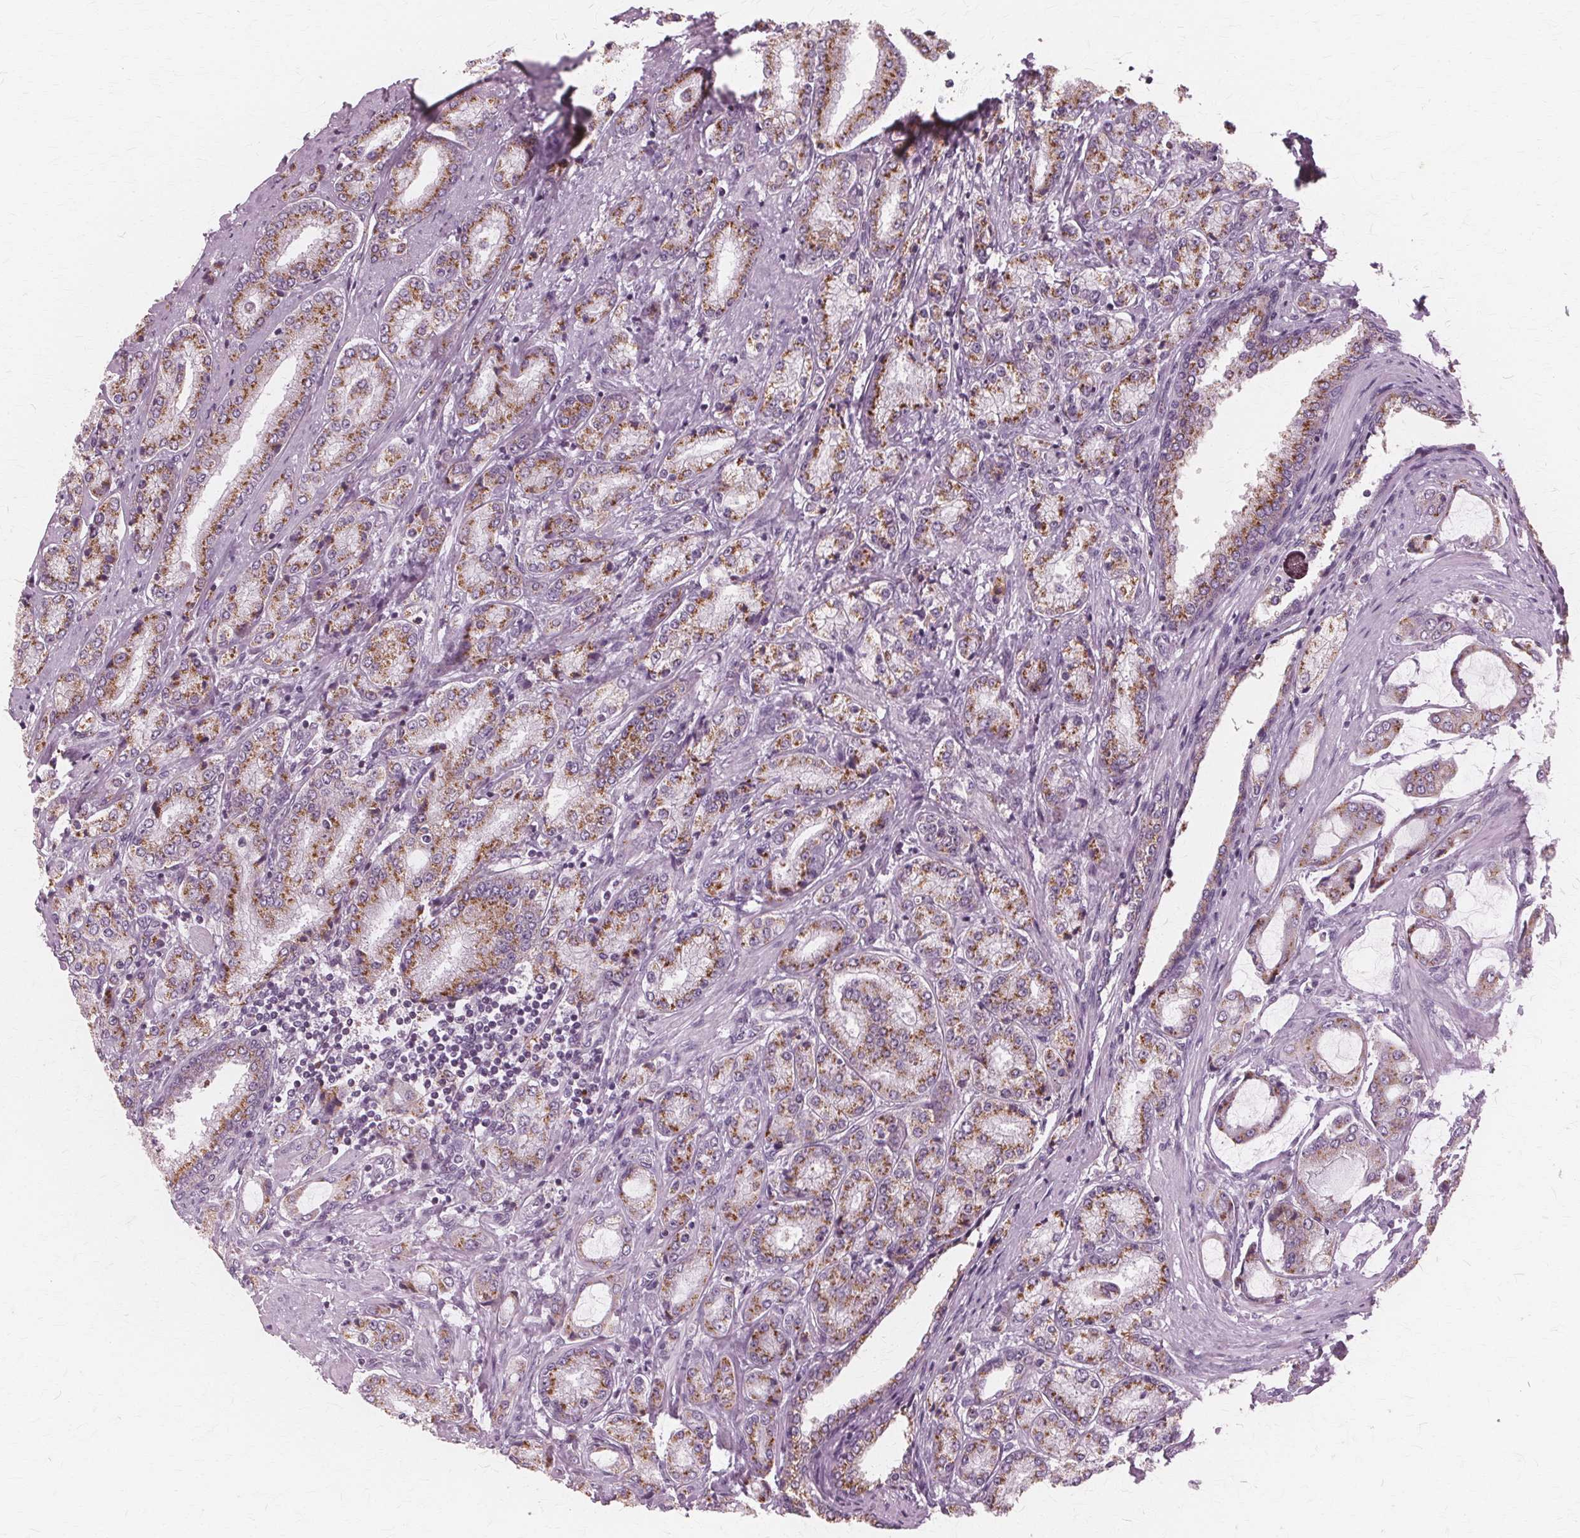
{"staining": {"intensity": "moderate", "quantity": ">75%", "location": "cytoplasmic/membranous"}, "tissue": "prostate cancer", "cell_type": "Tumor cells", "image_type": "cancer", "snomed": [{"axis": "morphology", "description": "Adenocarcinoma, NOS"}, {"axis": "topography", "description": "Prostate"}], "caption": "A micrograph showing moderate cytoplasmic/membranous staining in about >75% of tumor cells in prostate cancer (adenocarcinoma), as visualized by brown immunohistochemical staining.", "gene": "DNASE2", "patient": {"sex": "male", "age": 63}}